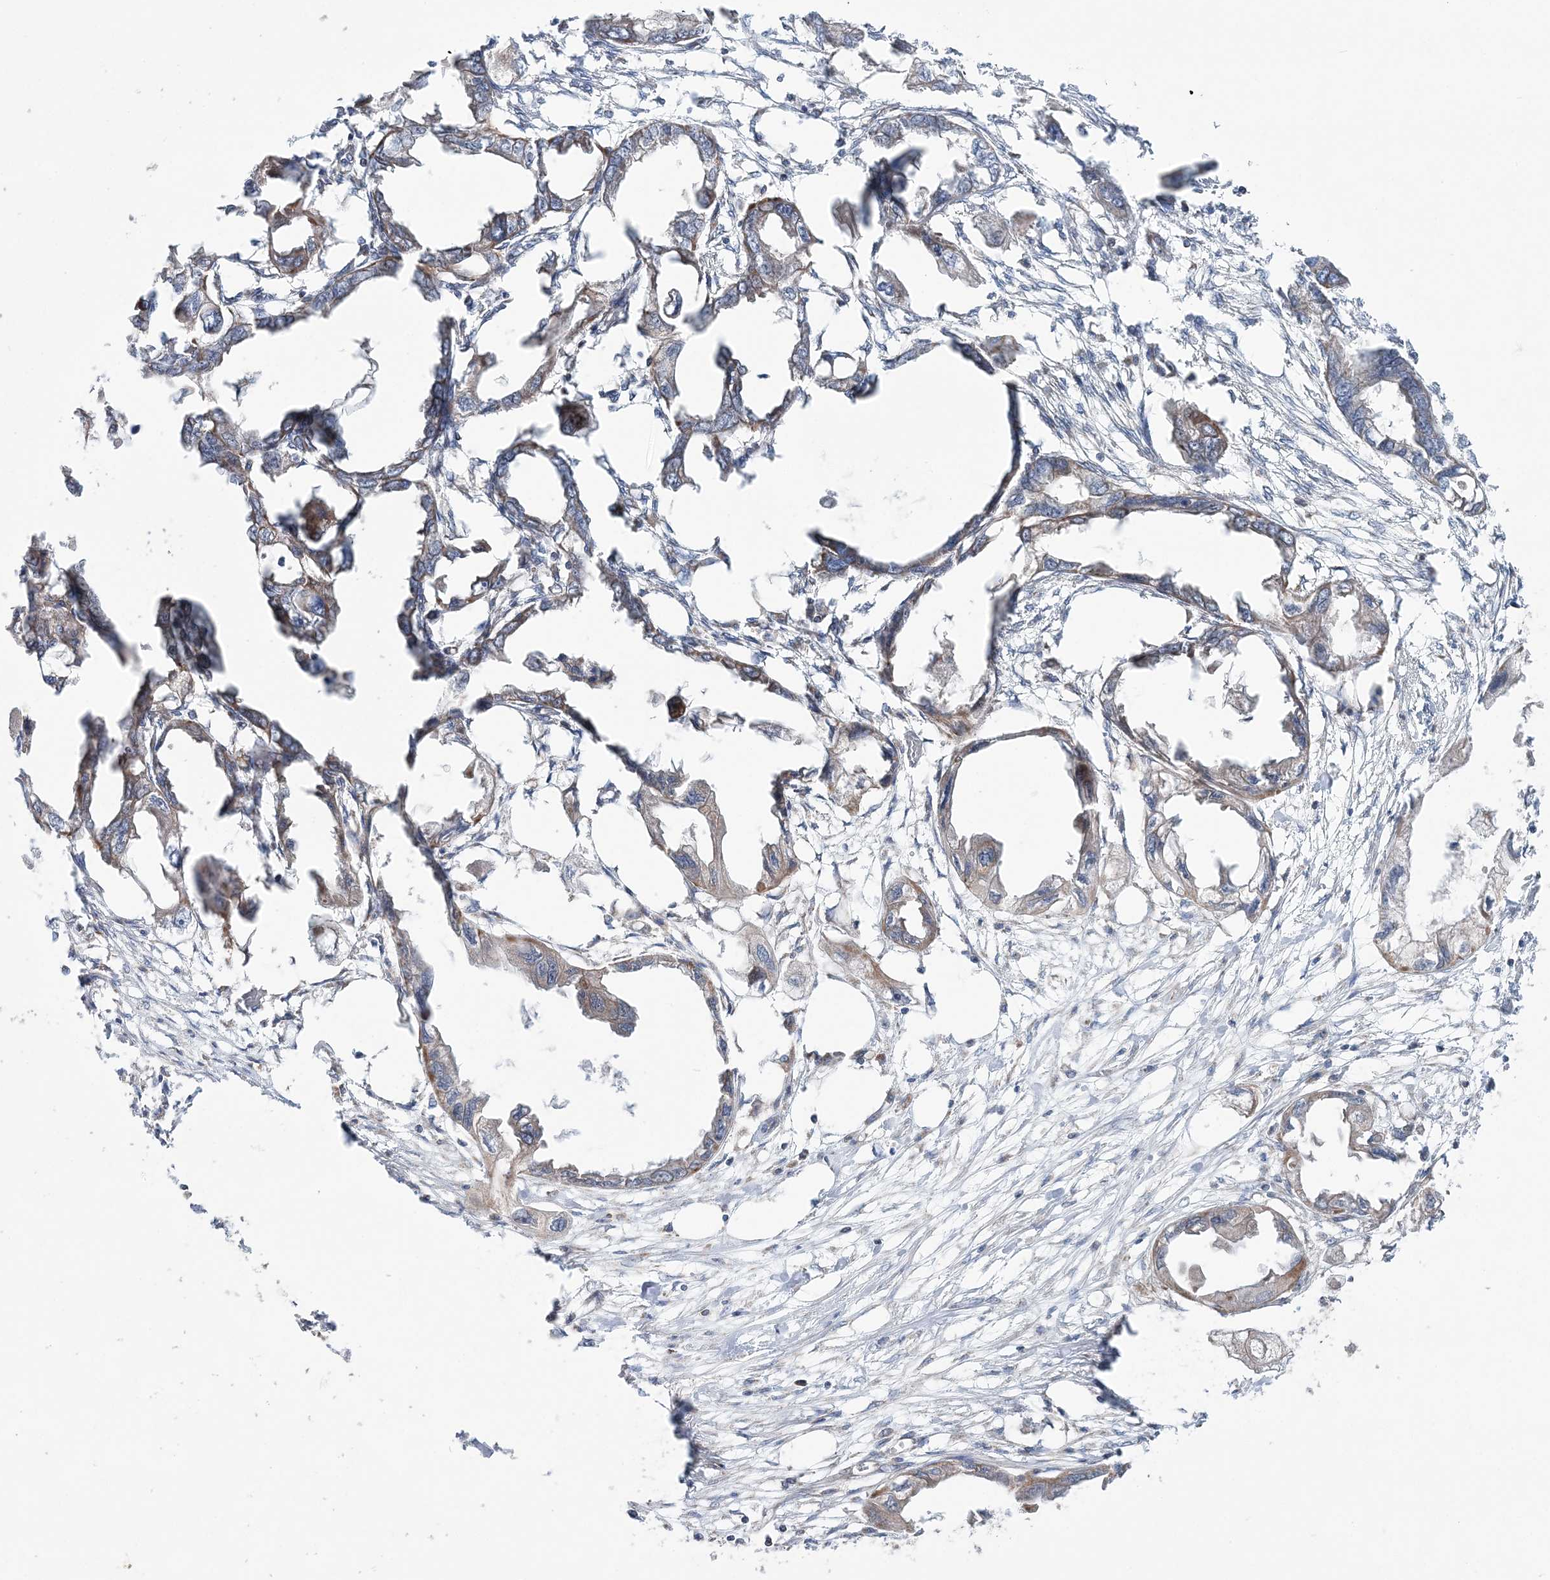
{"staining": {"intensity": "weak", "quantity": "25%-75%", "location": "cytoplasmic/membranous"}, "tissue": "endometrial cancer", "cell_type": "Tumor cells", "image_type": "cancer", "snomed": [{"axis": "morphology", "description": "Adenocarcinoma, NOS"}, {"axis": "morphology", "description": "Adenocarcinoma, metastatic, NOS"}, {"axis": "topography", "description": "Adipose tissue"}, {"axis": "topography", "description": "Endometrium"}], "caption": "DAB immunohistochemical staining of human adenocarcinoma (endometrial) reveals weak cytoplasmic/membranous protein positivity in approximately 25%-75% of tumor cells. (DAB (3,3'-diaminobenzidine) = brown stain, brightfield microscopy at high magnification).", "gene": "OPA1", "patient": {"sex": "female", "age": 67}}